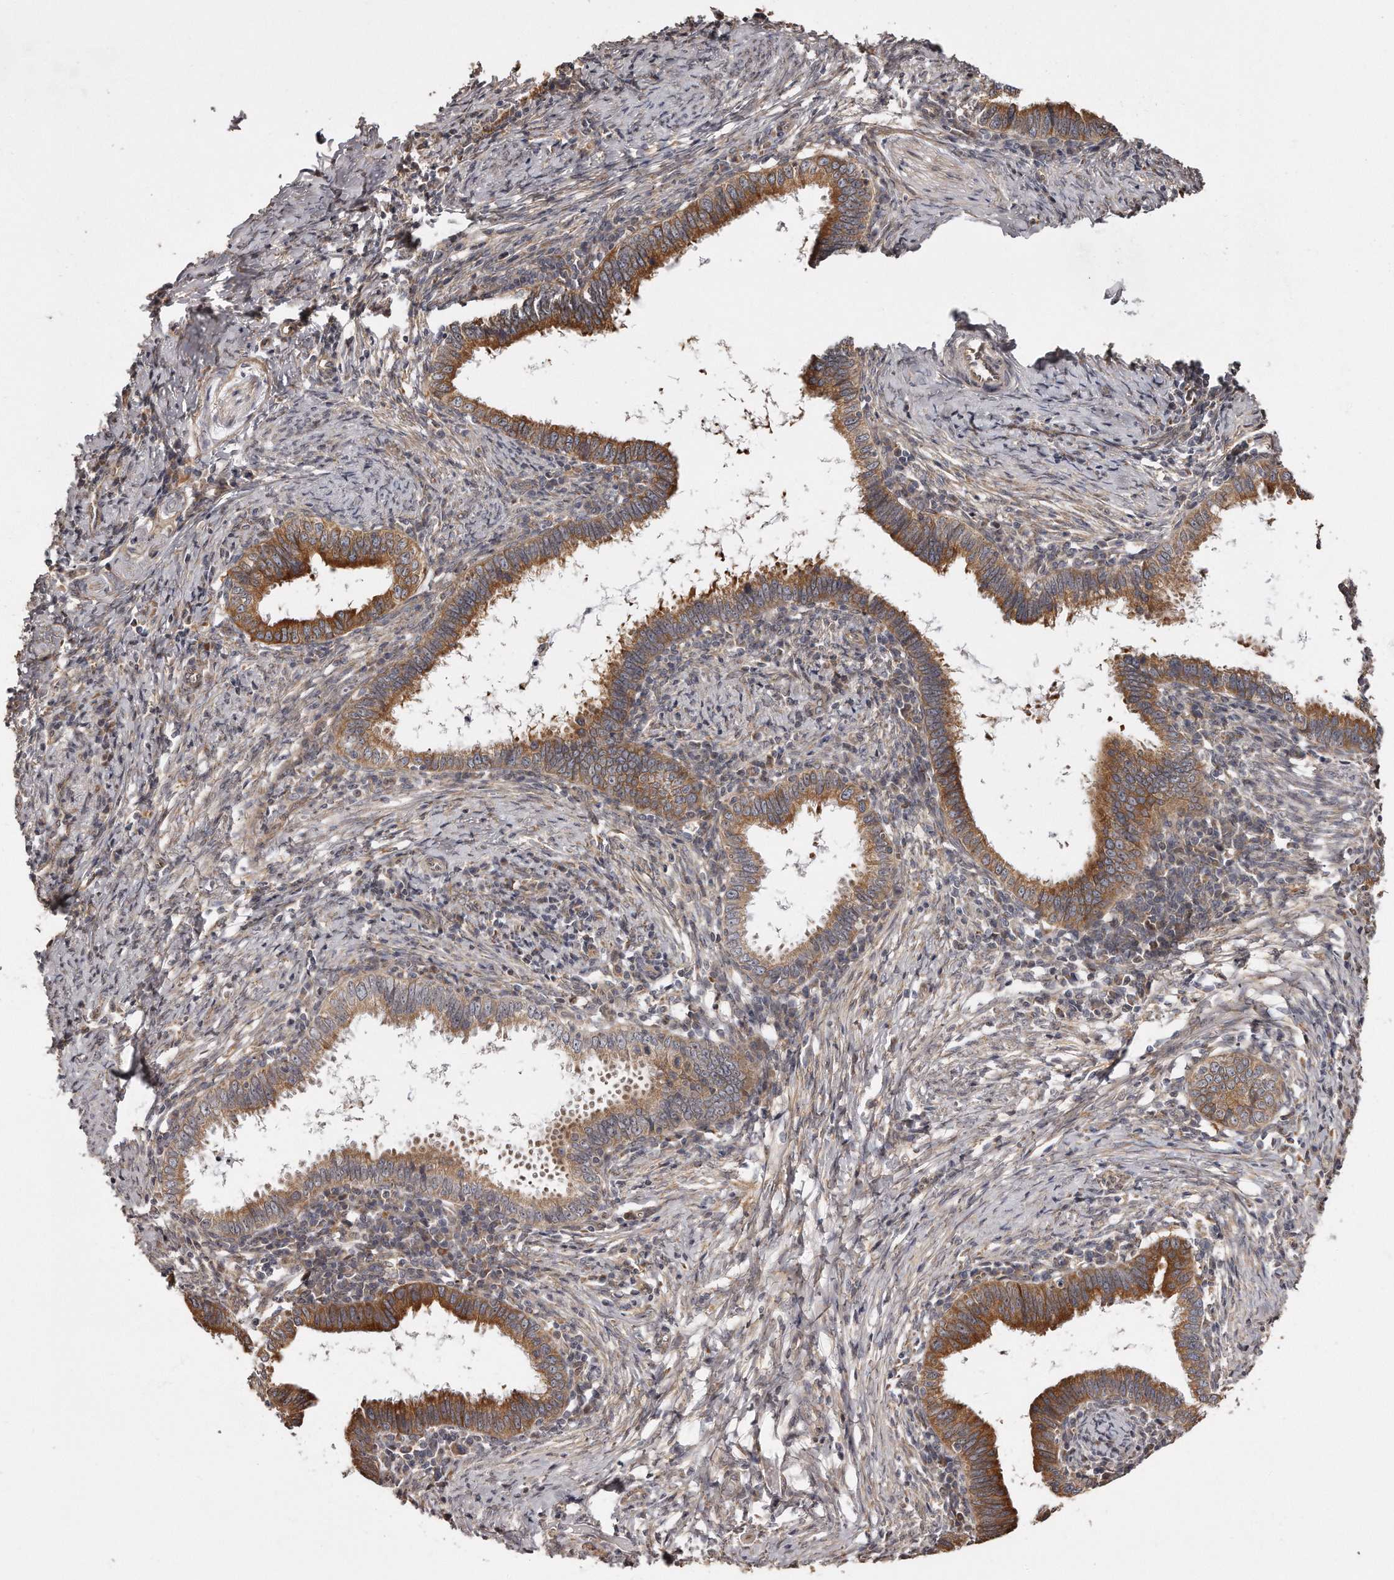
{"staining": {"intensity": "moderate", "quantity": ">75%", "location": "cytoplasmic/membranous"}, "tissue": "cervical cancer", "cell_type": "Tumor cells", "image_type": "cancer", "snomed": [{"axis": "morphology", "description": "Adenocarcinoma, NOS"}, {"axis": "topography", "description": "Cervix"}], "caption": "Protein positivity by IHC demonstrates moderate cytoplasmic/membranous staining in about >75% of tumor cells in adenocarcinoma (cervical). (DAB IHC, brown staining for protein, blue staining for nuclei).", "gene": "TRAPPC14", "patient": {"sex": "female", "age": 36}}